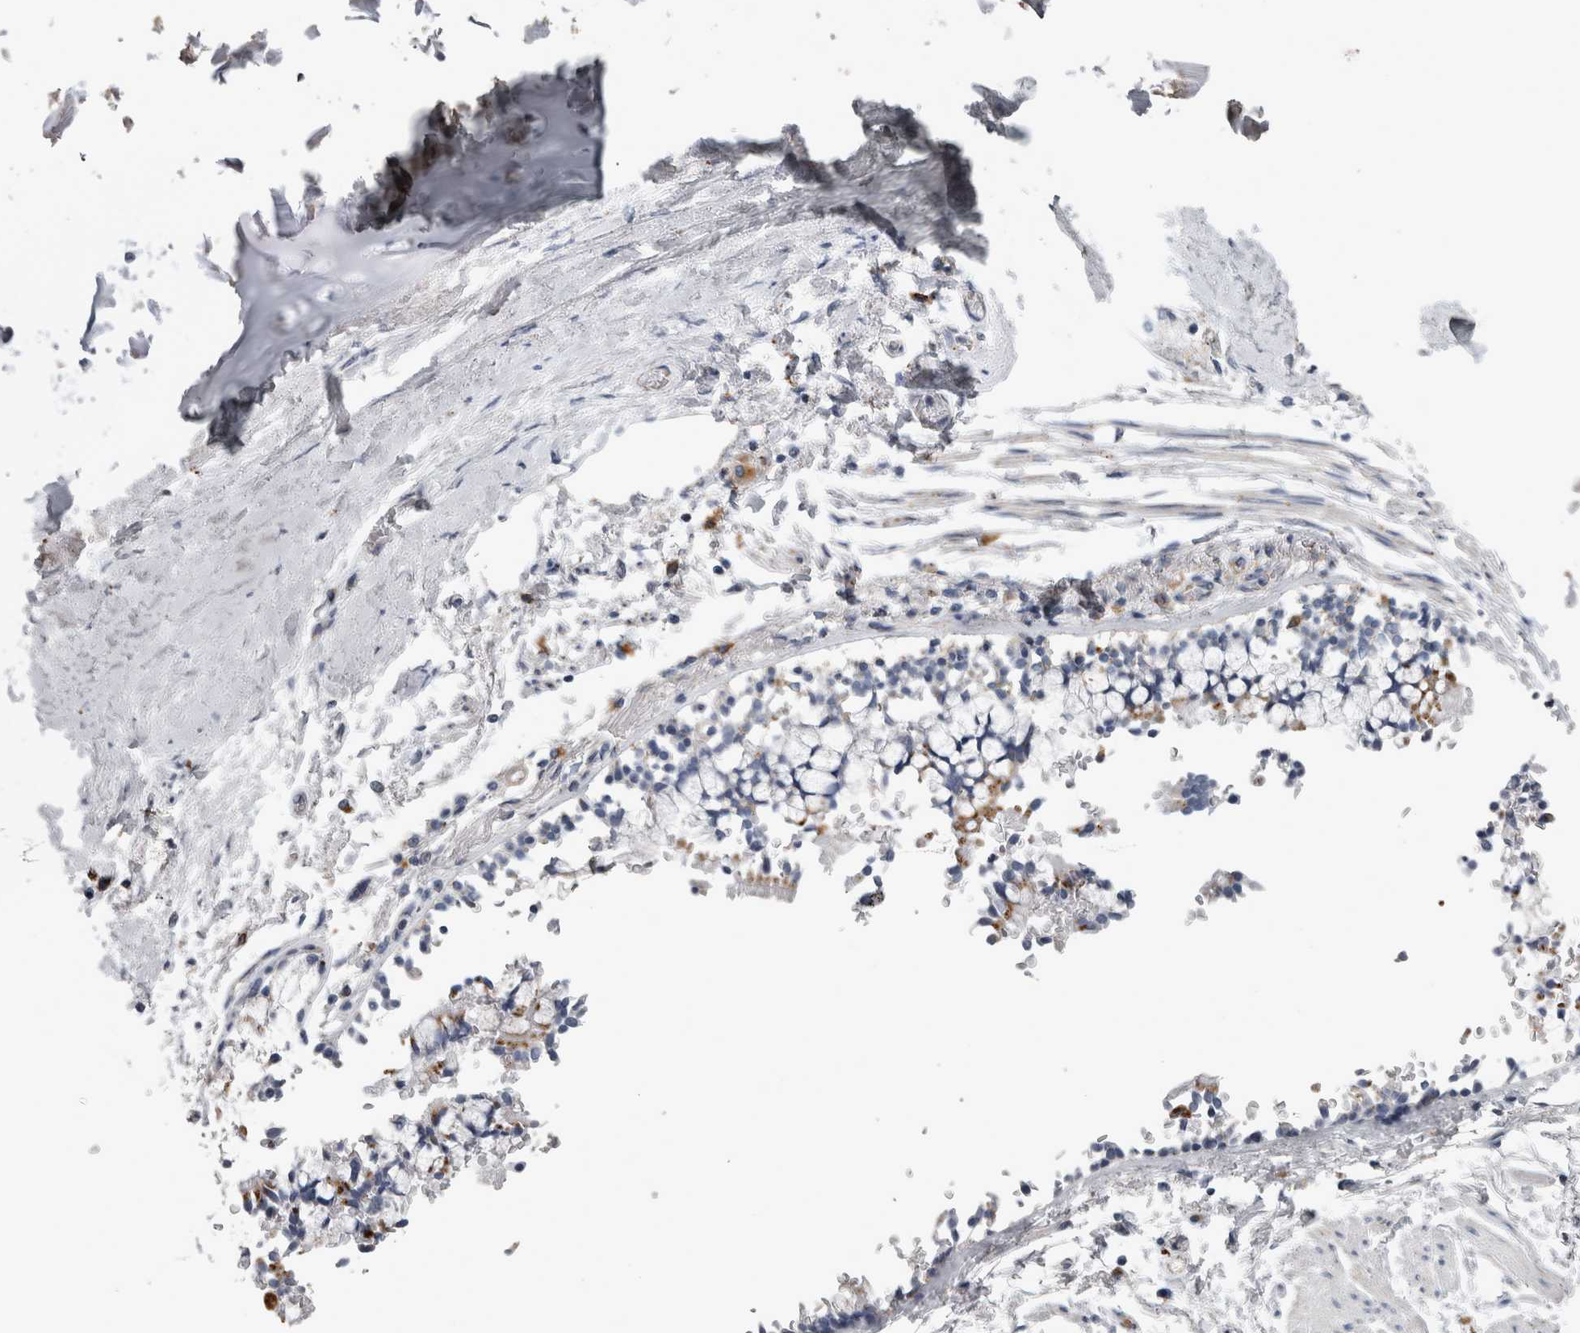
{"staining": {"intensity": "negative", "quantity": "none", "location": "none"}, "tissue": "soft tissue", "cell_type": "Chondrocytes", "image_type": "normal", "snomed": [{"axis": "morphology", "description": "Normal tissue, NOS"}, {"axis": "topography", "description": "Cartilage tissue"}, {"axis": "topography", "description": "Lung"}], "caption": "Immunohistochemical staining of normal human soft tissue demonstrates no significant staining in chondrocytes.", "gene": "DPP7", "patient": {"sex": "female", "age": 77}}